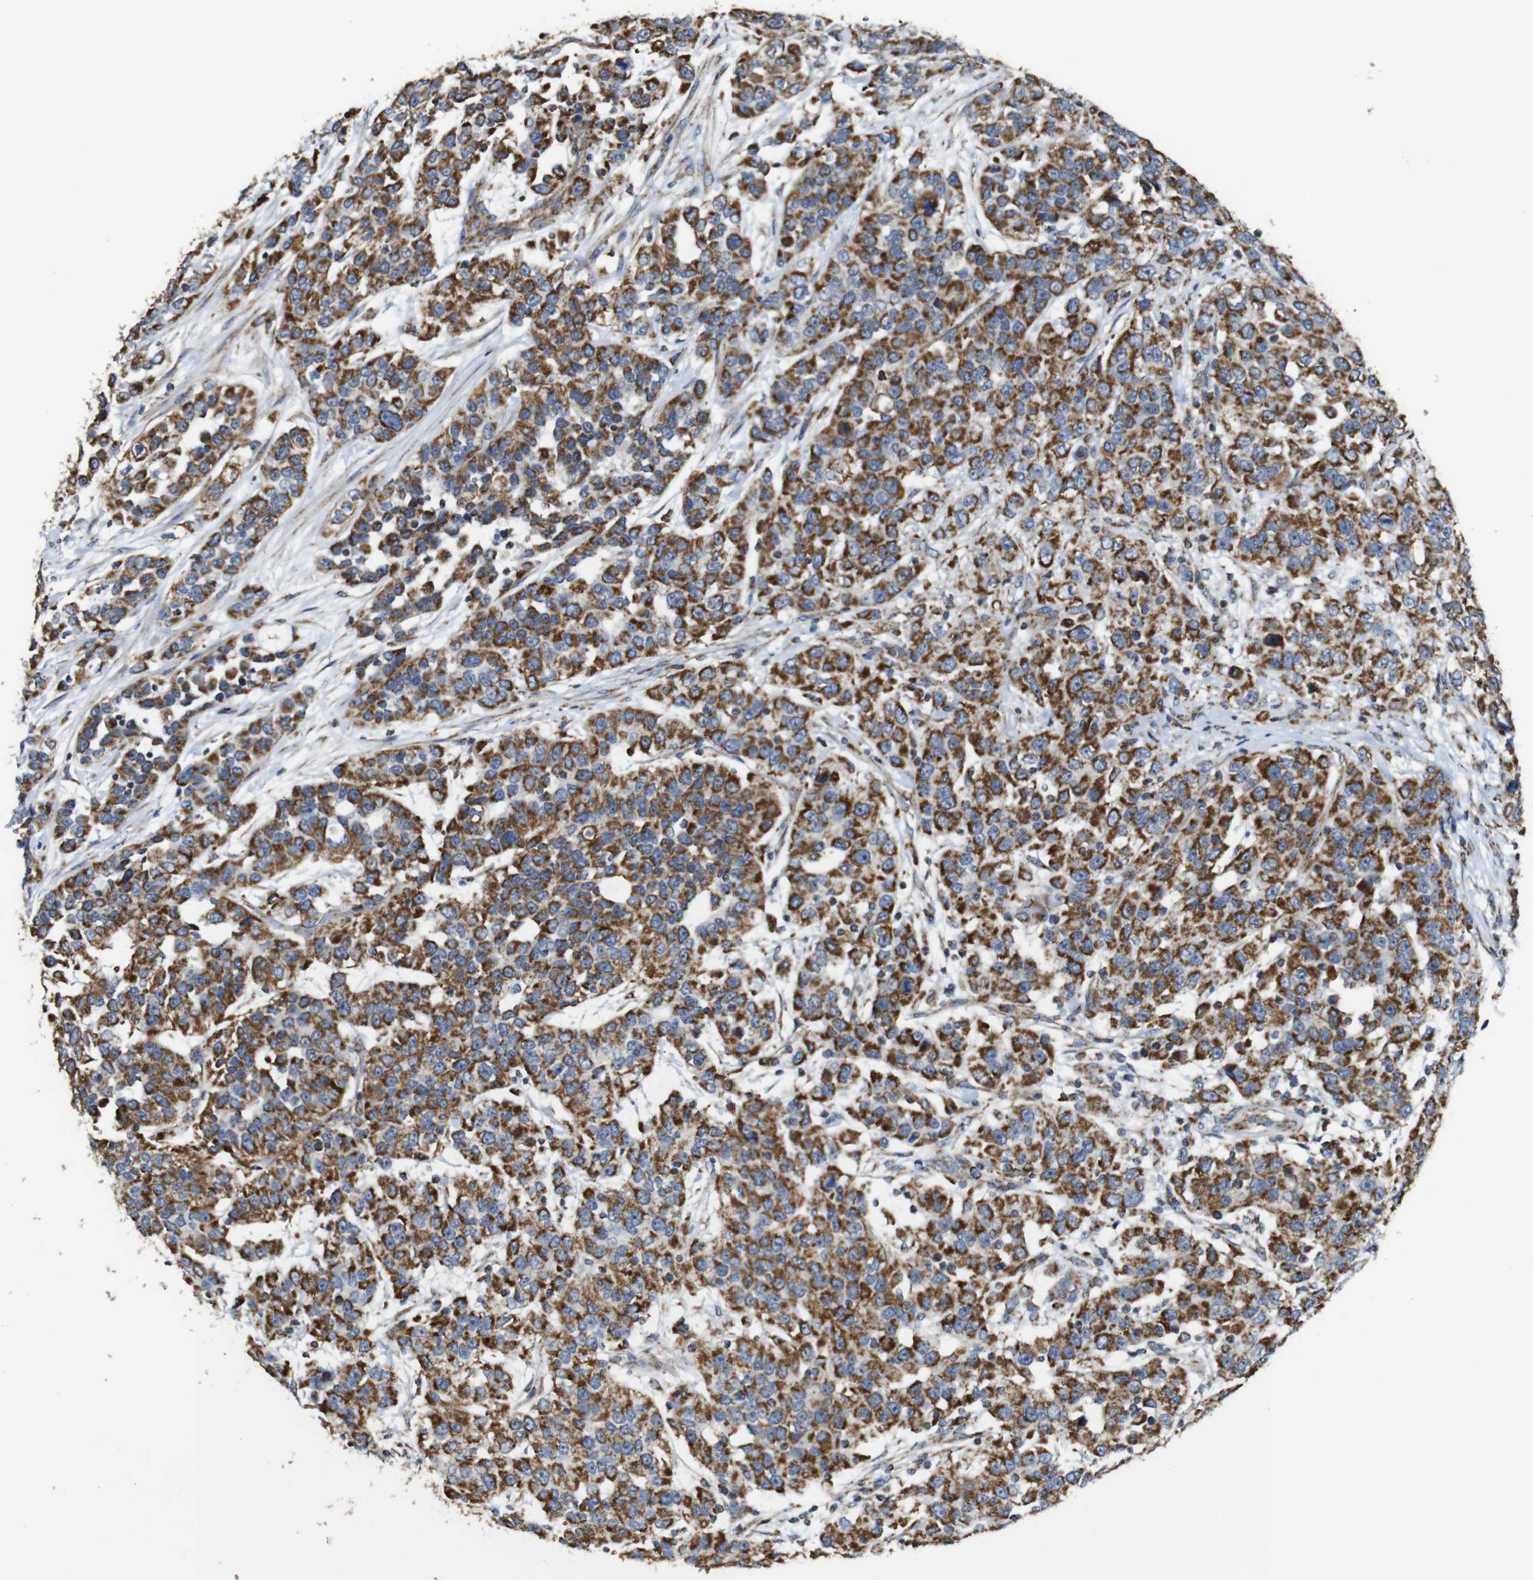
{"staining": {"intensity": "strong", "quantity": ">75%", "location": "cytoplasmic/membranous"}, "tissue": "urothelial cancer", "cell_type": "Tumor cells", "image_type": "cancer", "snomed": [{"axis": "morphology", "description": "Urothelial carcinoma, High grade"}, {"axis": "topography", "description": "Urinary bladder"}], "caption": "This image demonstrates urothelial cancer stained with IHC to label a protein in brown. The cytoplasmic/membranous of tumor cells show strong positivity for the protein. Nuclei are counter-stained blue.", "gene": "NR3C2", "patient": {"sex": "female", "age": 80}}